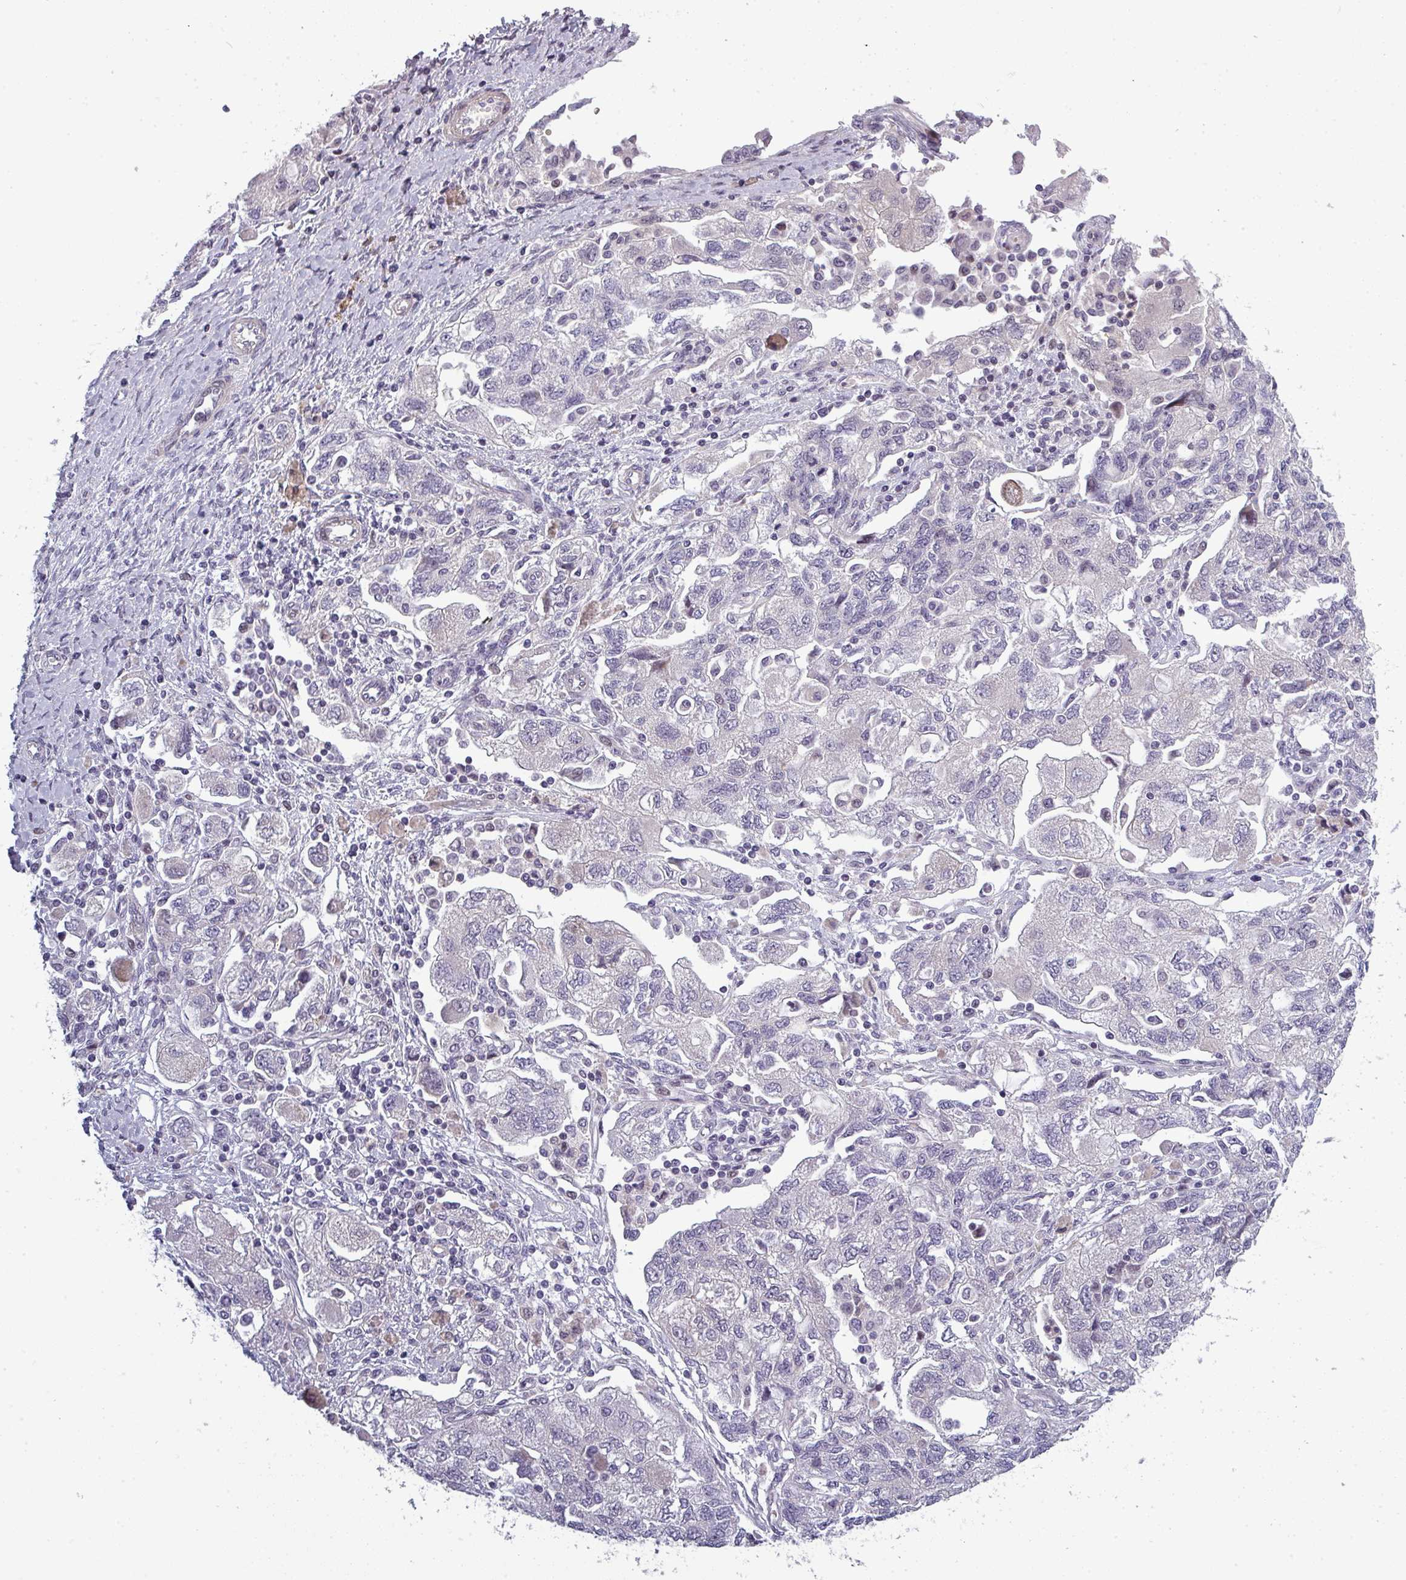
{"staining": {"intensity": "negative", "quantity": "none", "location": "none"}, "tissue": "ovarian cancer", "cell_type": "Tumor cells", "image_type": "cancer", "snomed": [{"axis": "morphology", "description": "Carcinoma, NOS"}, {"axis": "morphology", "description": "Cystadenocarcinoma, serous, NOS"}, {"axis": "topography", "description": "Ovary"}], "caption": "Immunohistochemistry (IHC) photomicrograph of human ovarian cancer stained for a protein (brown), which exhibits no positivity in tumor cells. (Stains: DAB (3,3'-diaminobenzidine) immunohistochemistry (IHC) with hematoxylin counter stain, Microscopy: brightfield microscopy at high magnification).", "gene": "PRAMEF12", "patient": {"sex": "female", "age": 69}}